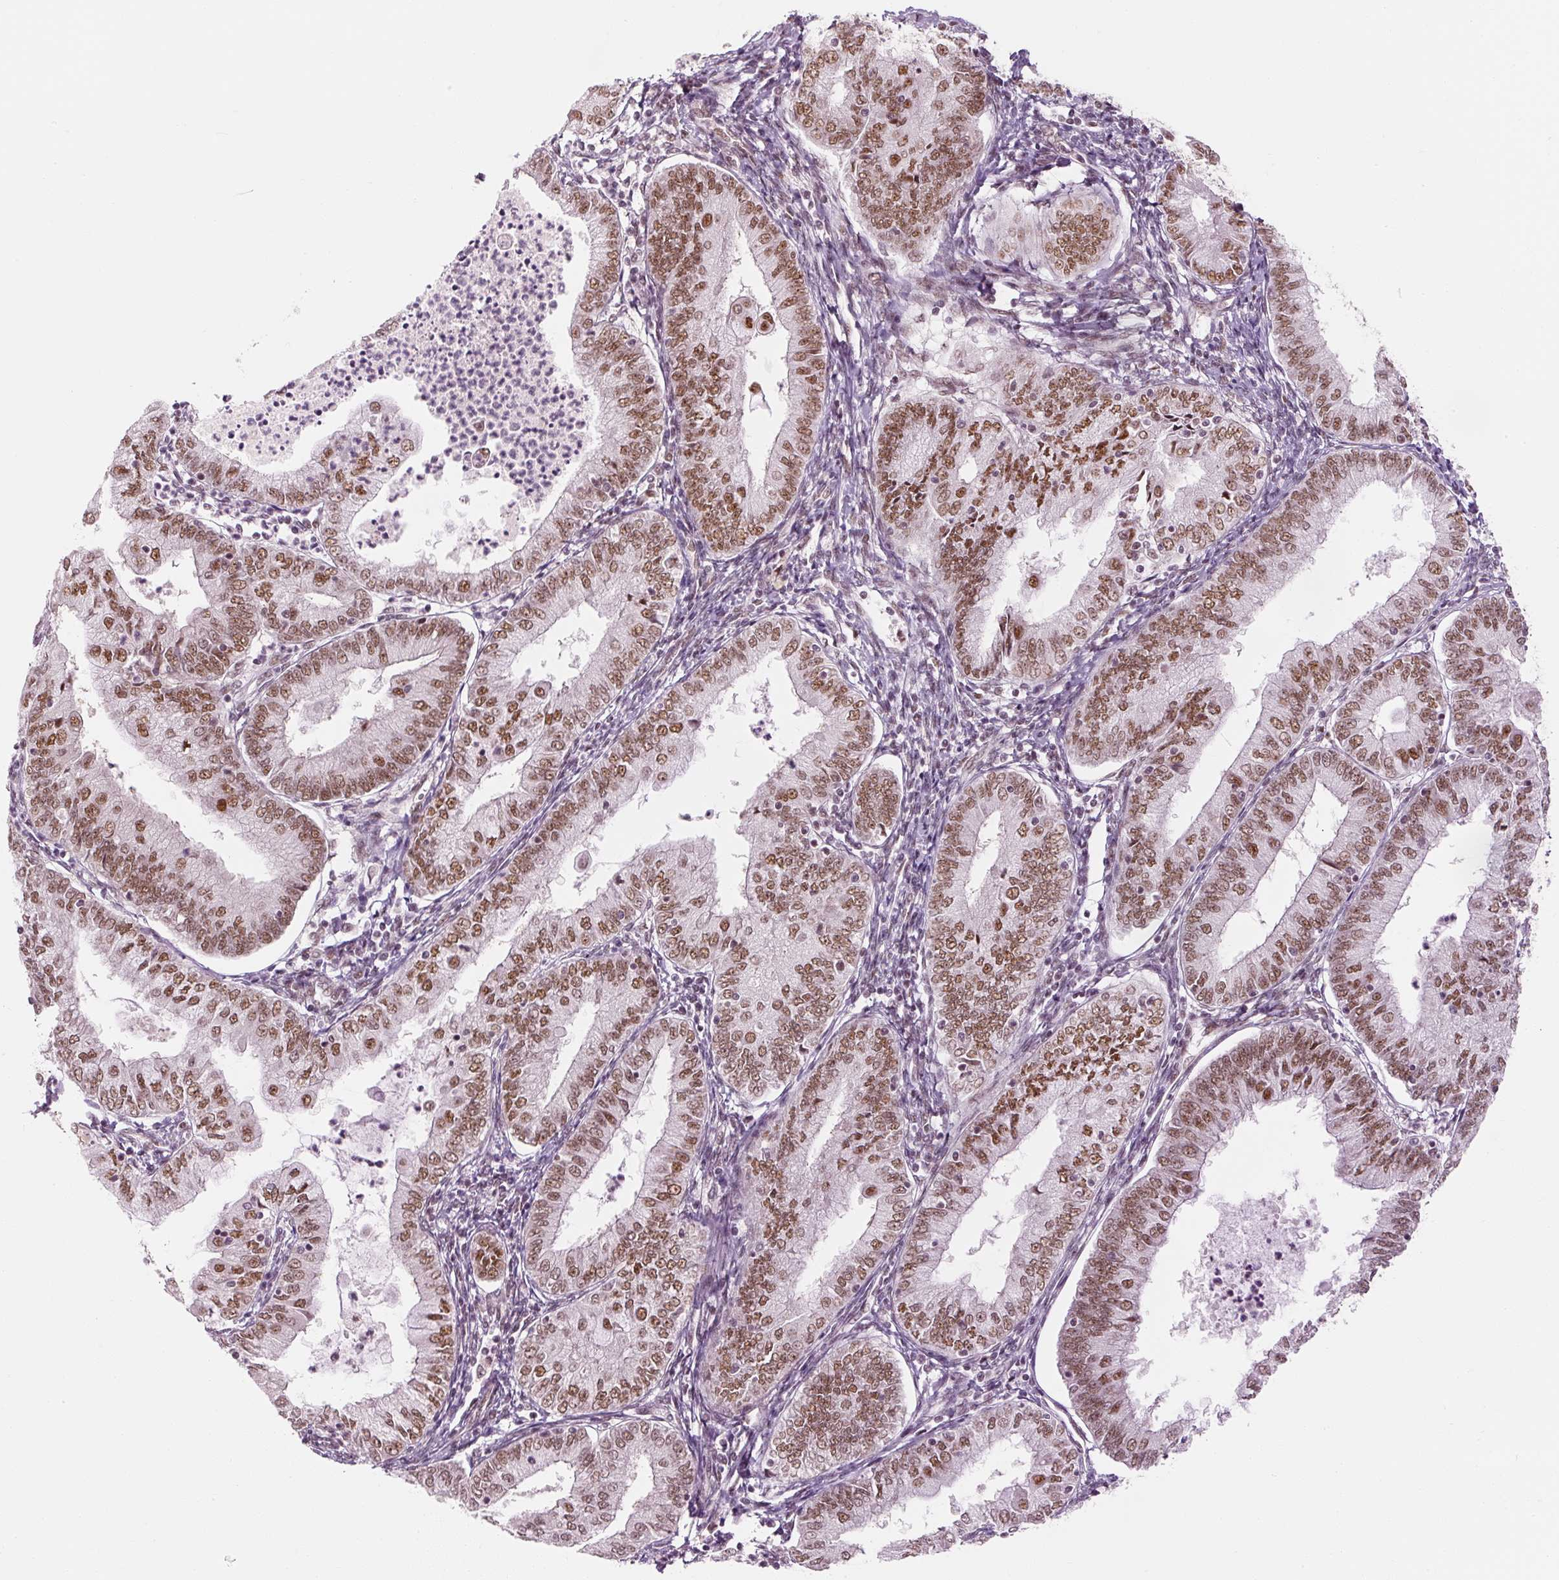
{"staining": {"intensity": "strong", "quantity": ">75%", "location": "nuclear"}, "tissue": "endometrial cancer", "cell_type": "Tumor cells", "image_type": "cancer", "snomed": [{"axis": "morphology", "description": "Adenocarcinoma, NOS"}, {"axis": "topography", "description": "Endometrium"}], "caption": "Protein positivity by immunohistochemistry (IHC) exhibits strong nuclear expression in about >75% of tumor cells in endometrial cancer. The staining was performed using DAB to visualize the protein expression in brown, while the nuclei were stained in blue with hematoxylin (Magnification: 20x).", "gene": "U2AF2", "patient": {"sex": "female", "age": 55}}